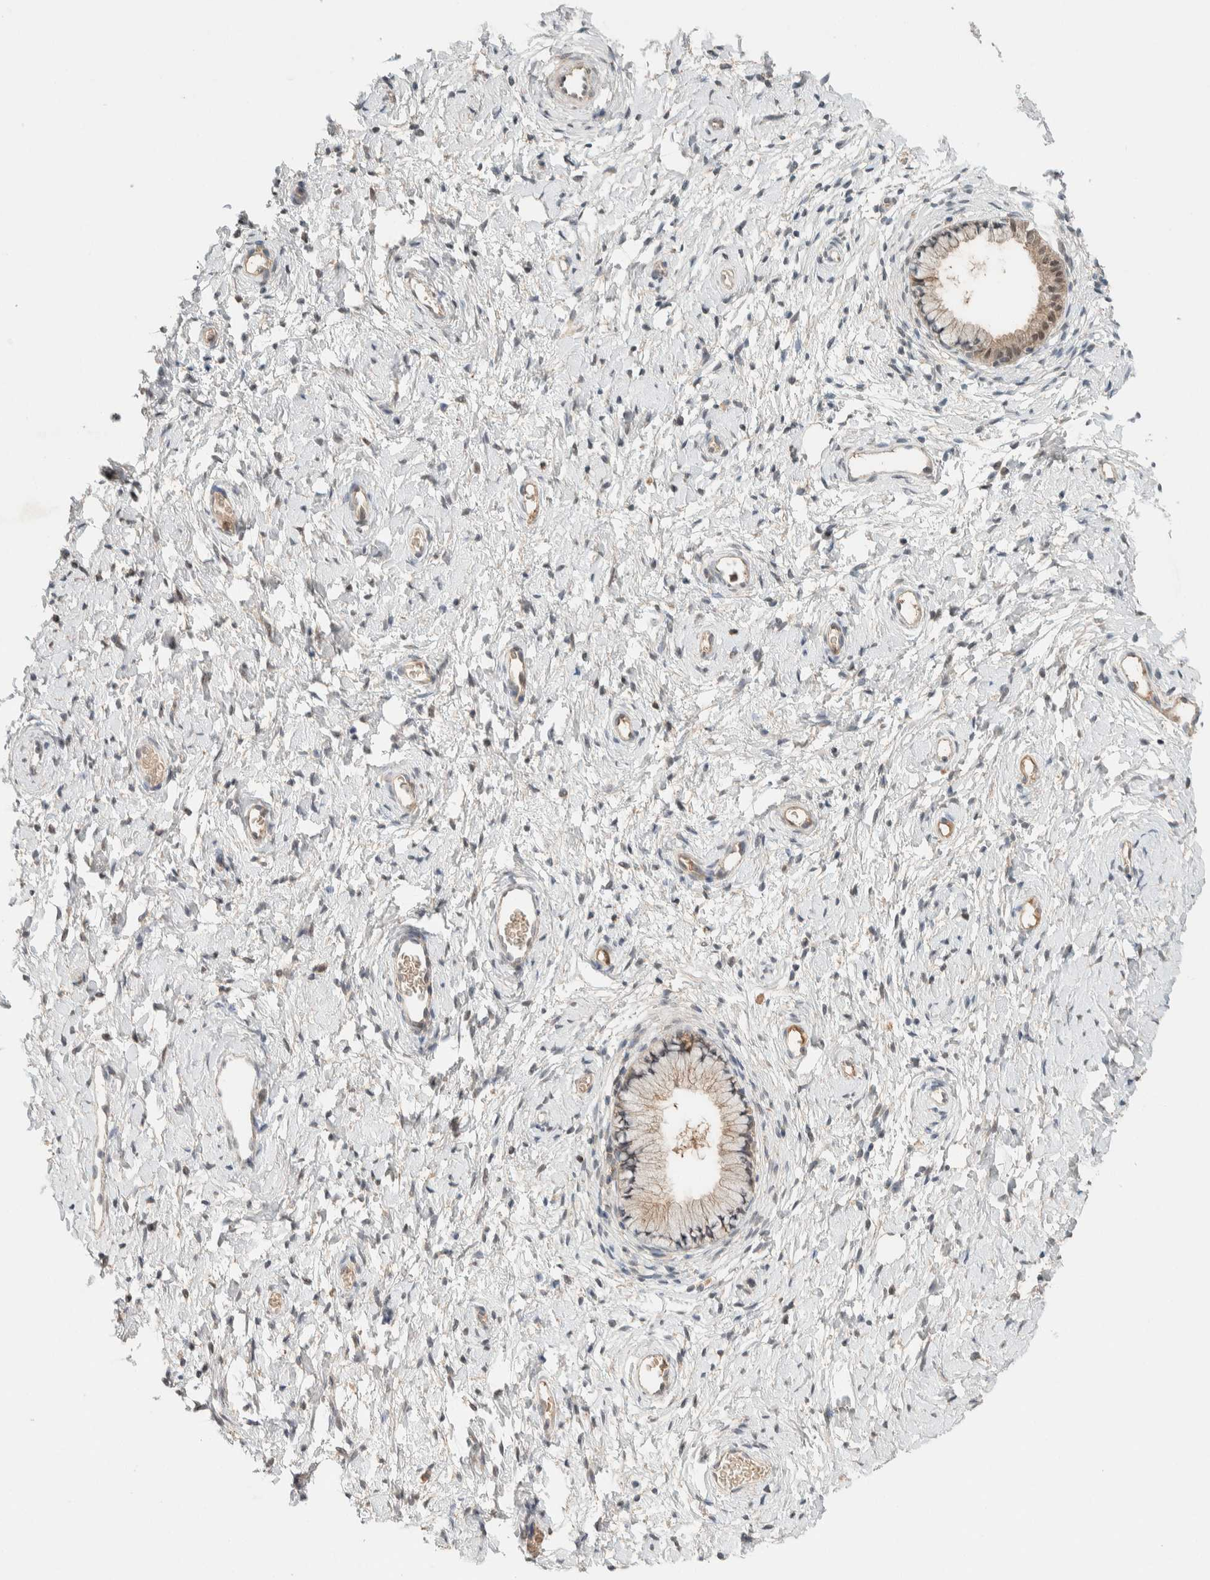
{"staining": {"intensity": "weak", "quantity": "25%-75%", "location": "cytoplasmic/membranous"}, "tissue": "cervix", "cell_type": "Glandular cells", "image_type": "normal", "snomed": [{"axis": "morphology", "description": "Normal tissue, NOS"}, {"axis": "topography", "description": "Cervix"}], "caption": "IHC (DAB) staining of normal cervix reveals weak cytoplasmic/membranous protein expression in approximately 25%-75% of glandular cells.", "gene": "ZNF567", "patient": {"sex": "female", "age": 72}}